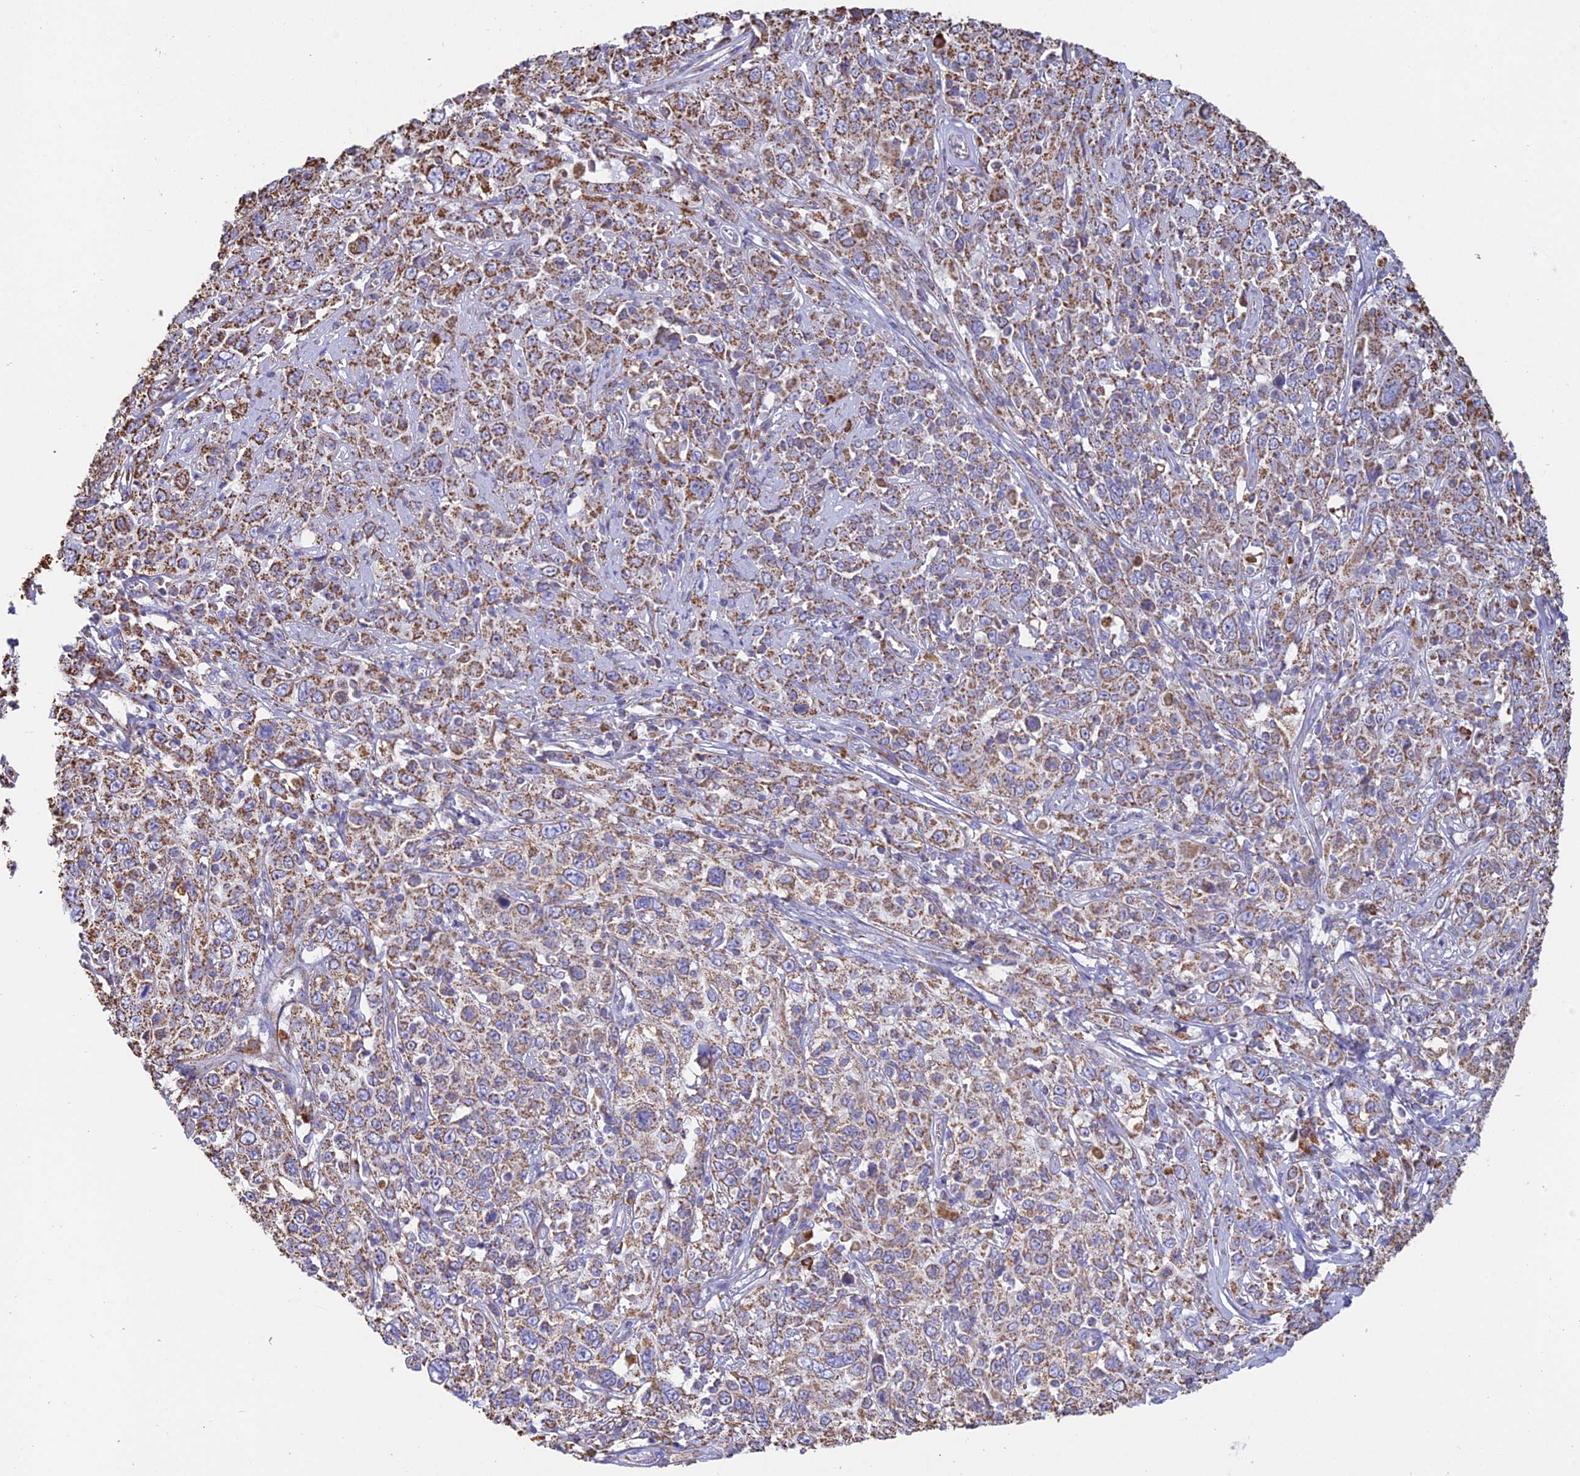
{"staining": {"intensity": "moderate", "quantity": ">75%", "location": "cytoplasmic/membranous"}, "tissue": "cervical cancer", "cell_type": "Tumor cells", "image_type": "cancer", "snomed": [{"axis": "morphology", "description": "Squamous cell carcinoma, NOS"}, {"axis": "topography", "description": "Cervix"}], "caption": "Cervical cancer (squamous cell carcinoma) tissue reveals moderate cytoplasmic/membranous expression in about >75% of tumor cells", "gene": "OR2W3", "patient": {"sex": "female", "age": 46}}